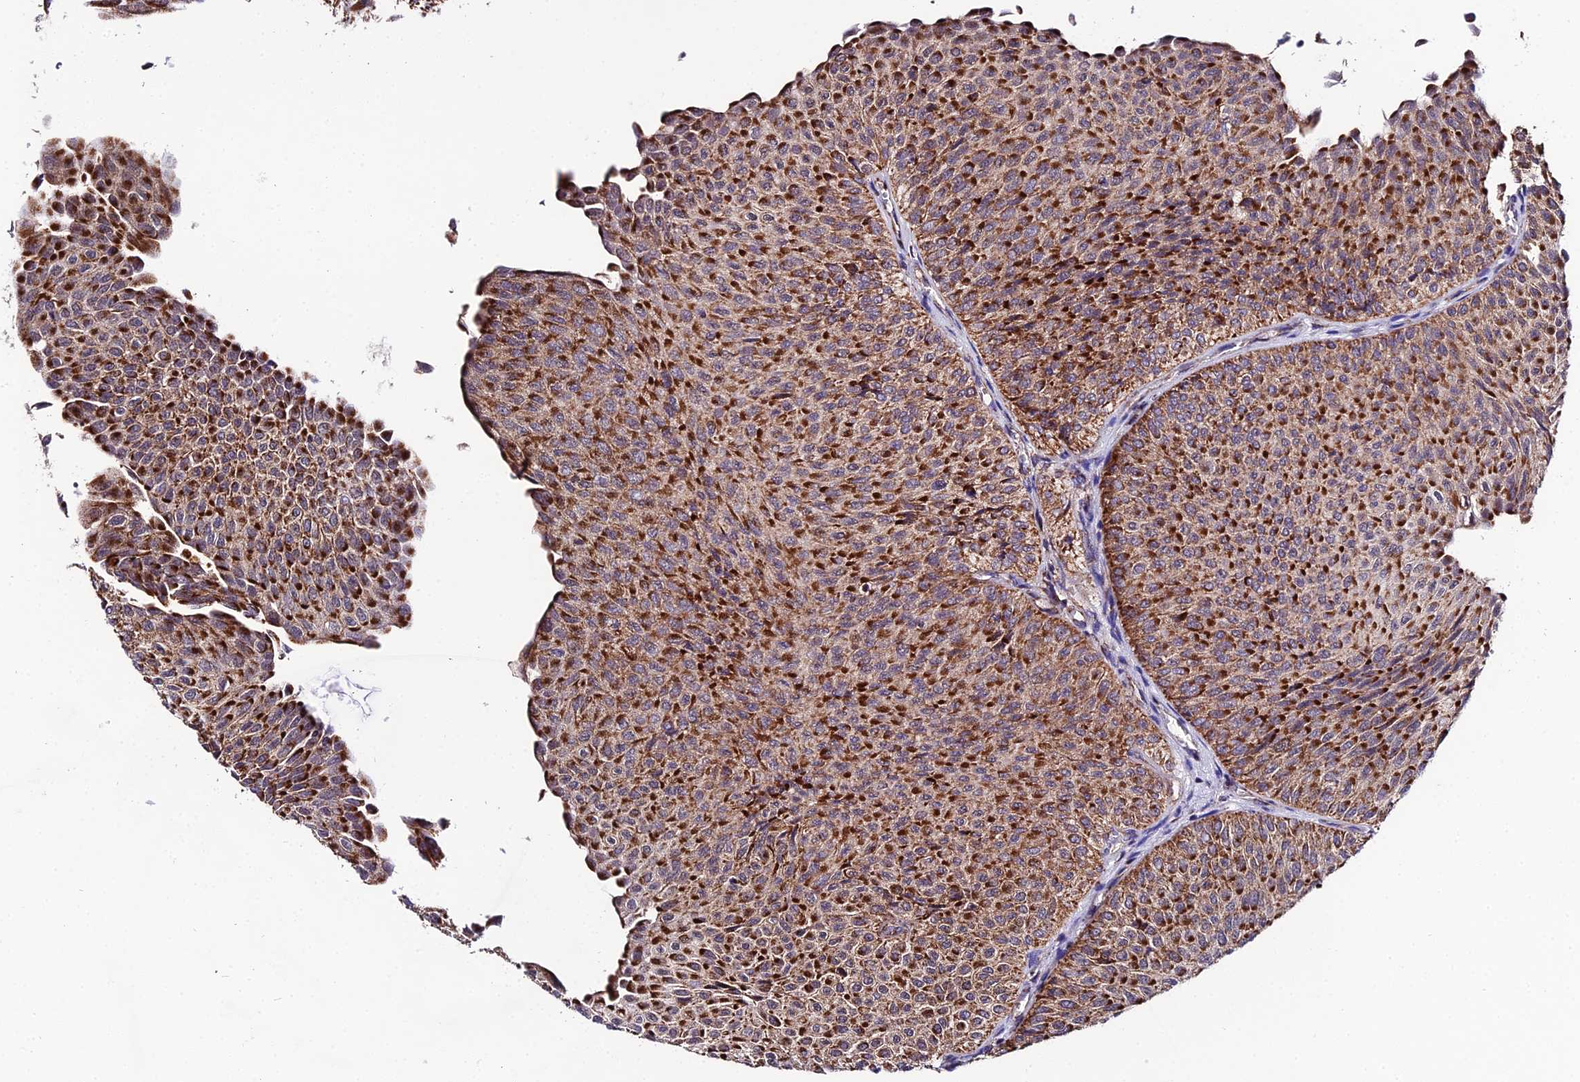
{"staining": {"intensity": "strong", "quantity": ">75%", "location": "cytoplasmic/membranous"}, "tissue": "urothelial cancer", "cell_type": "Tumor cells", "image_type": "cancer", "snomed": [{"axis": "morphology", "description": "Urothelial carcinoma, Low grade"}, {"axis": "topography", "description": "Urinary bladder"}], "caption": "Immunohistochemistry of urothelial carcinoma (low-grade) reveals high levels of strong cytoplasmic/membranous expression in about >75% of tumor cells. Using DAB (brown) and hematoxylin (blue) stains, captured at high magnification using brightfield microscopy.", "gene": "PSMD2", "patient": {"sex": "male", "age": 78}}